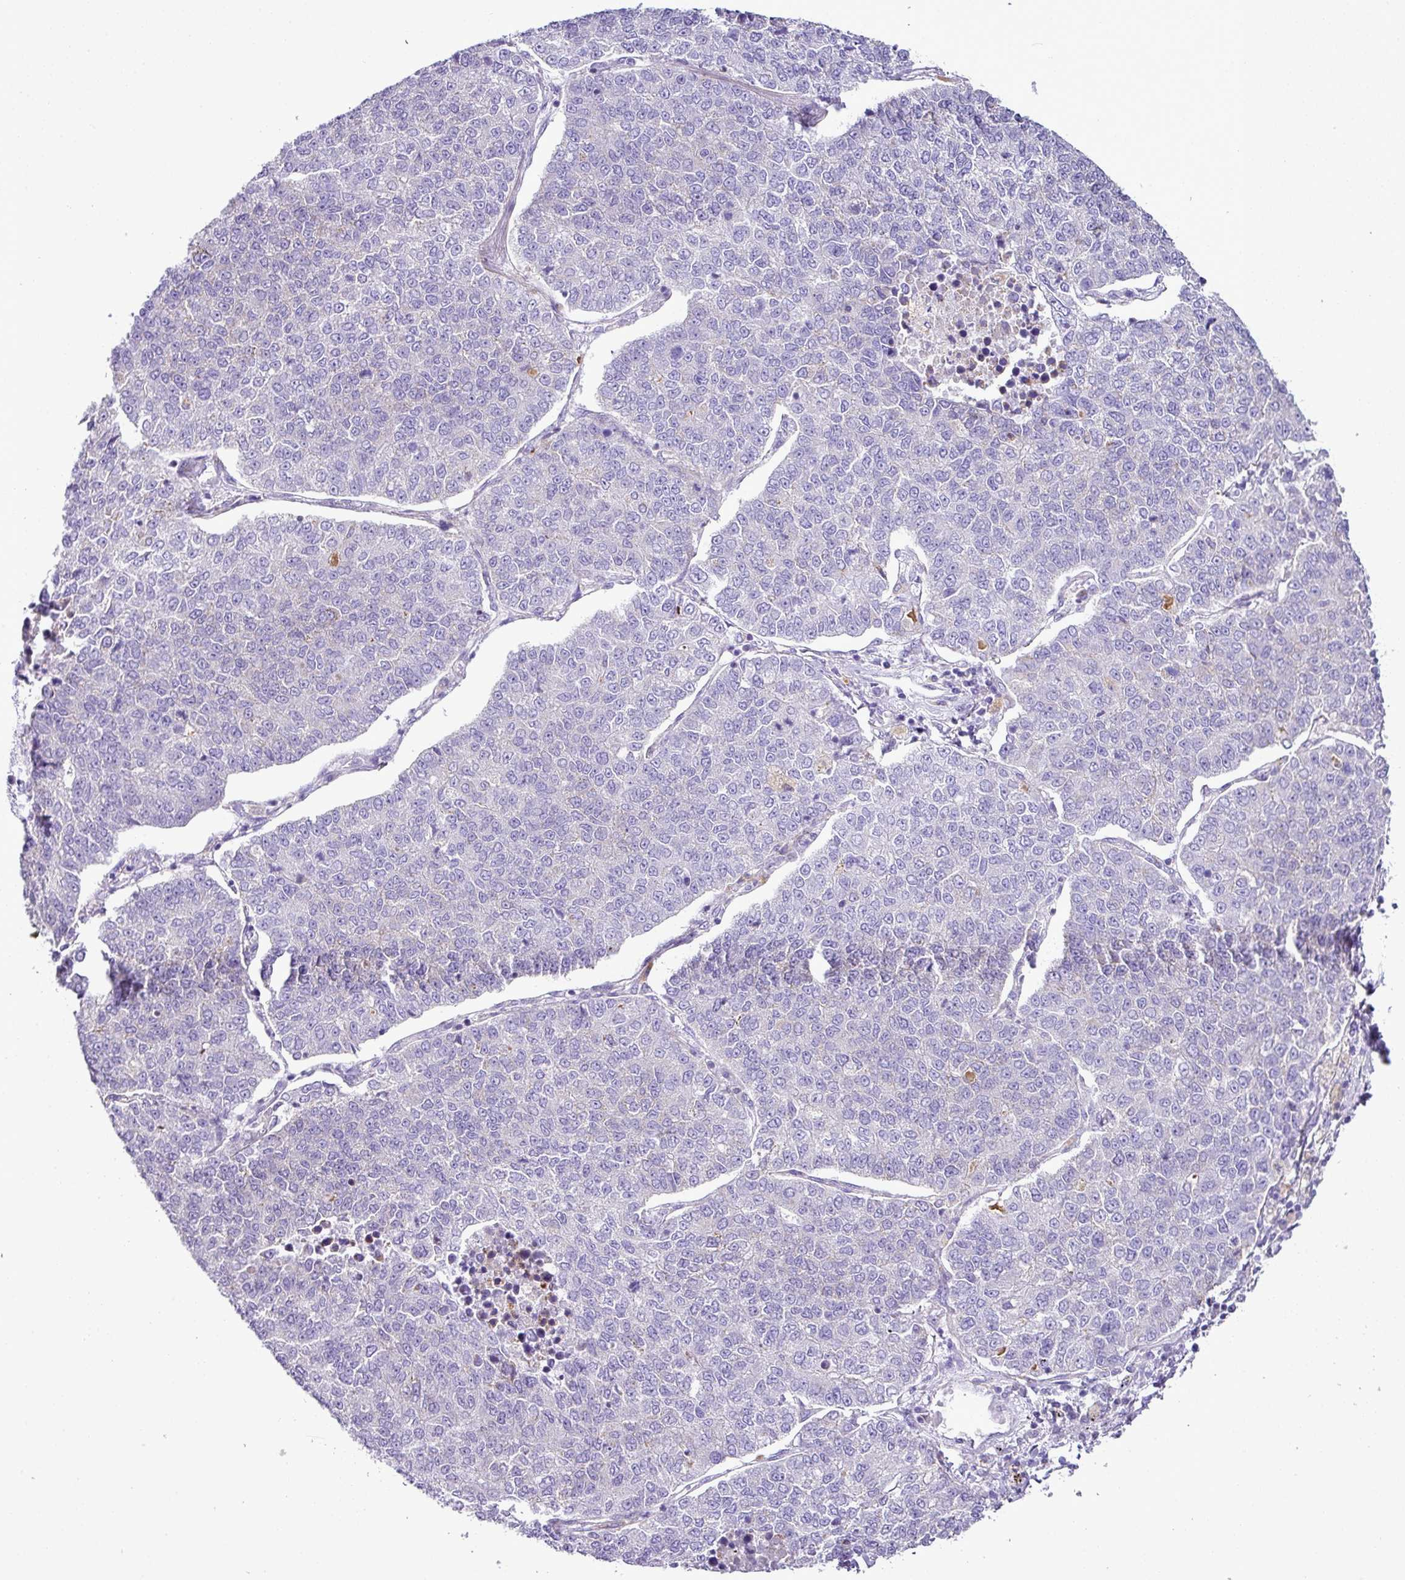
{"staining": {"intensity": "negative", "quantity": "none", "location": "none"}, "tissue": "lung cancer", "cell_type": "Tumor cells", "image_type": "cancer", "snomed": [{"axis": "morphology", "description": "Adenocarcinoma, NOS"}, {"axis": "topography", "description": "Lung"}], "caption": "Tumor cells show no significant protein expression in lung cancer (adenocarcinoma).", "gene": "PGAP4", "patient": {"sex": "male", "age": 49}}